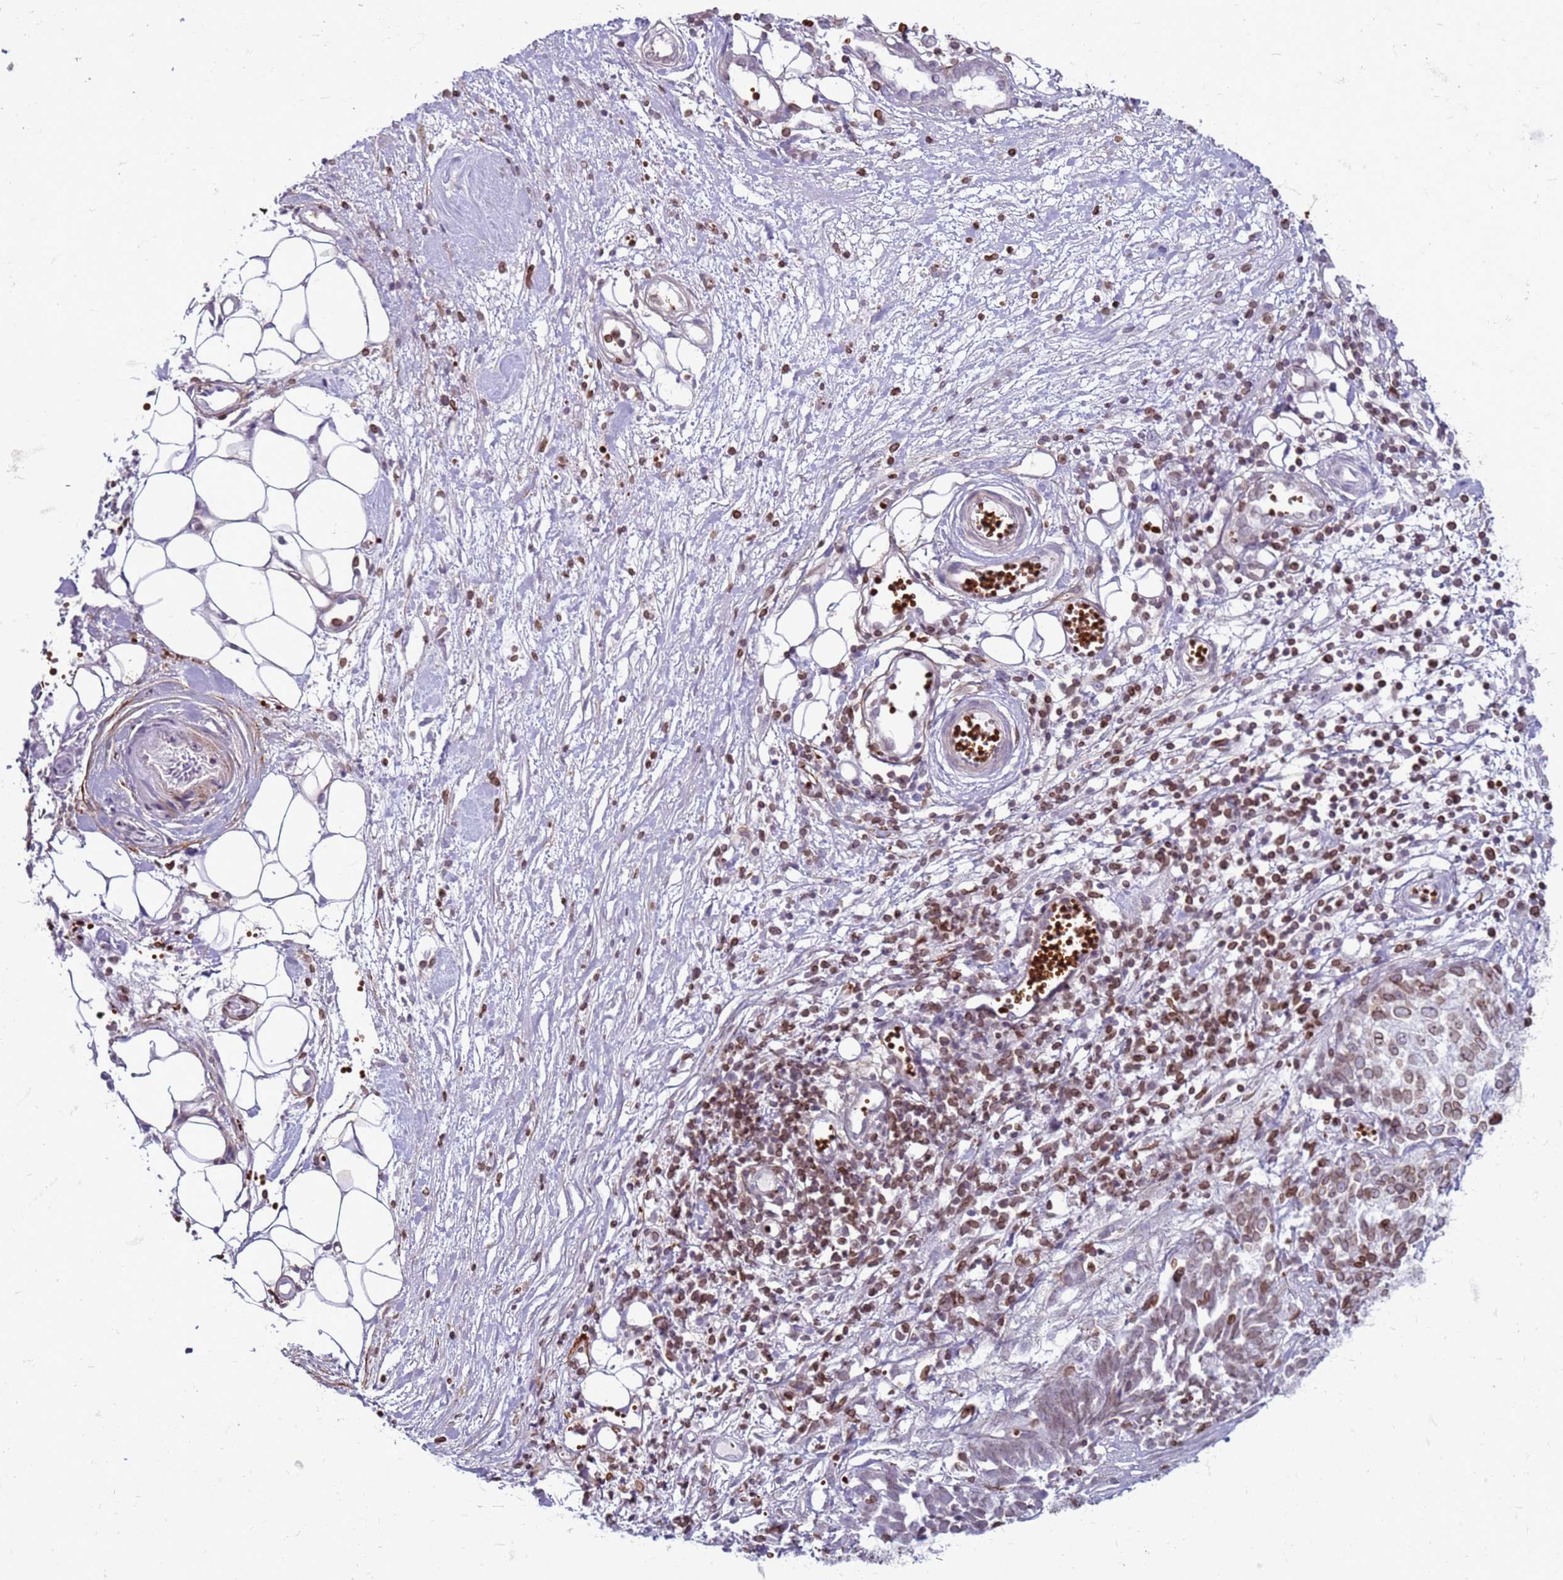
{"staining": {"intensity": "moderate", "quantity": "25%-75%", "location": "cytoplasmic/membranous,nuclear"}, "tissue": "ovarian cancer", "cell_type": "Tumor cells", "image_type": "cancer", "snomed": [{"axis": "morphology", "description": "Cystadenocarcinoma, serous, NOS"}, {"axis": "topography", "description": "Soft tissue"}, {"axis": "topography", "description": "Ovary"}], "caption": "Immunohistochemistry (IHC) histopathology image of neoplastic tissue: ovarian serous cystadenocarcinoma stained using immunohistochemistry displays medium levels of moderate protein expression localized specifically in the cytoplasmic/membranous and nuclear of tumor cells, appearing as a cytoplasmic/membranous and nuclear brown color.", "gene": "METTL25B", "patient": {"sex": "female", "age": 57}}